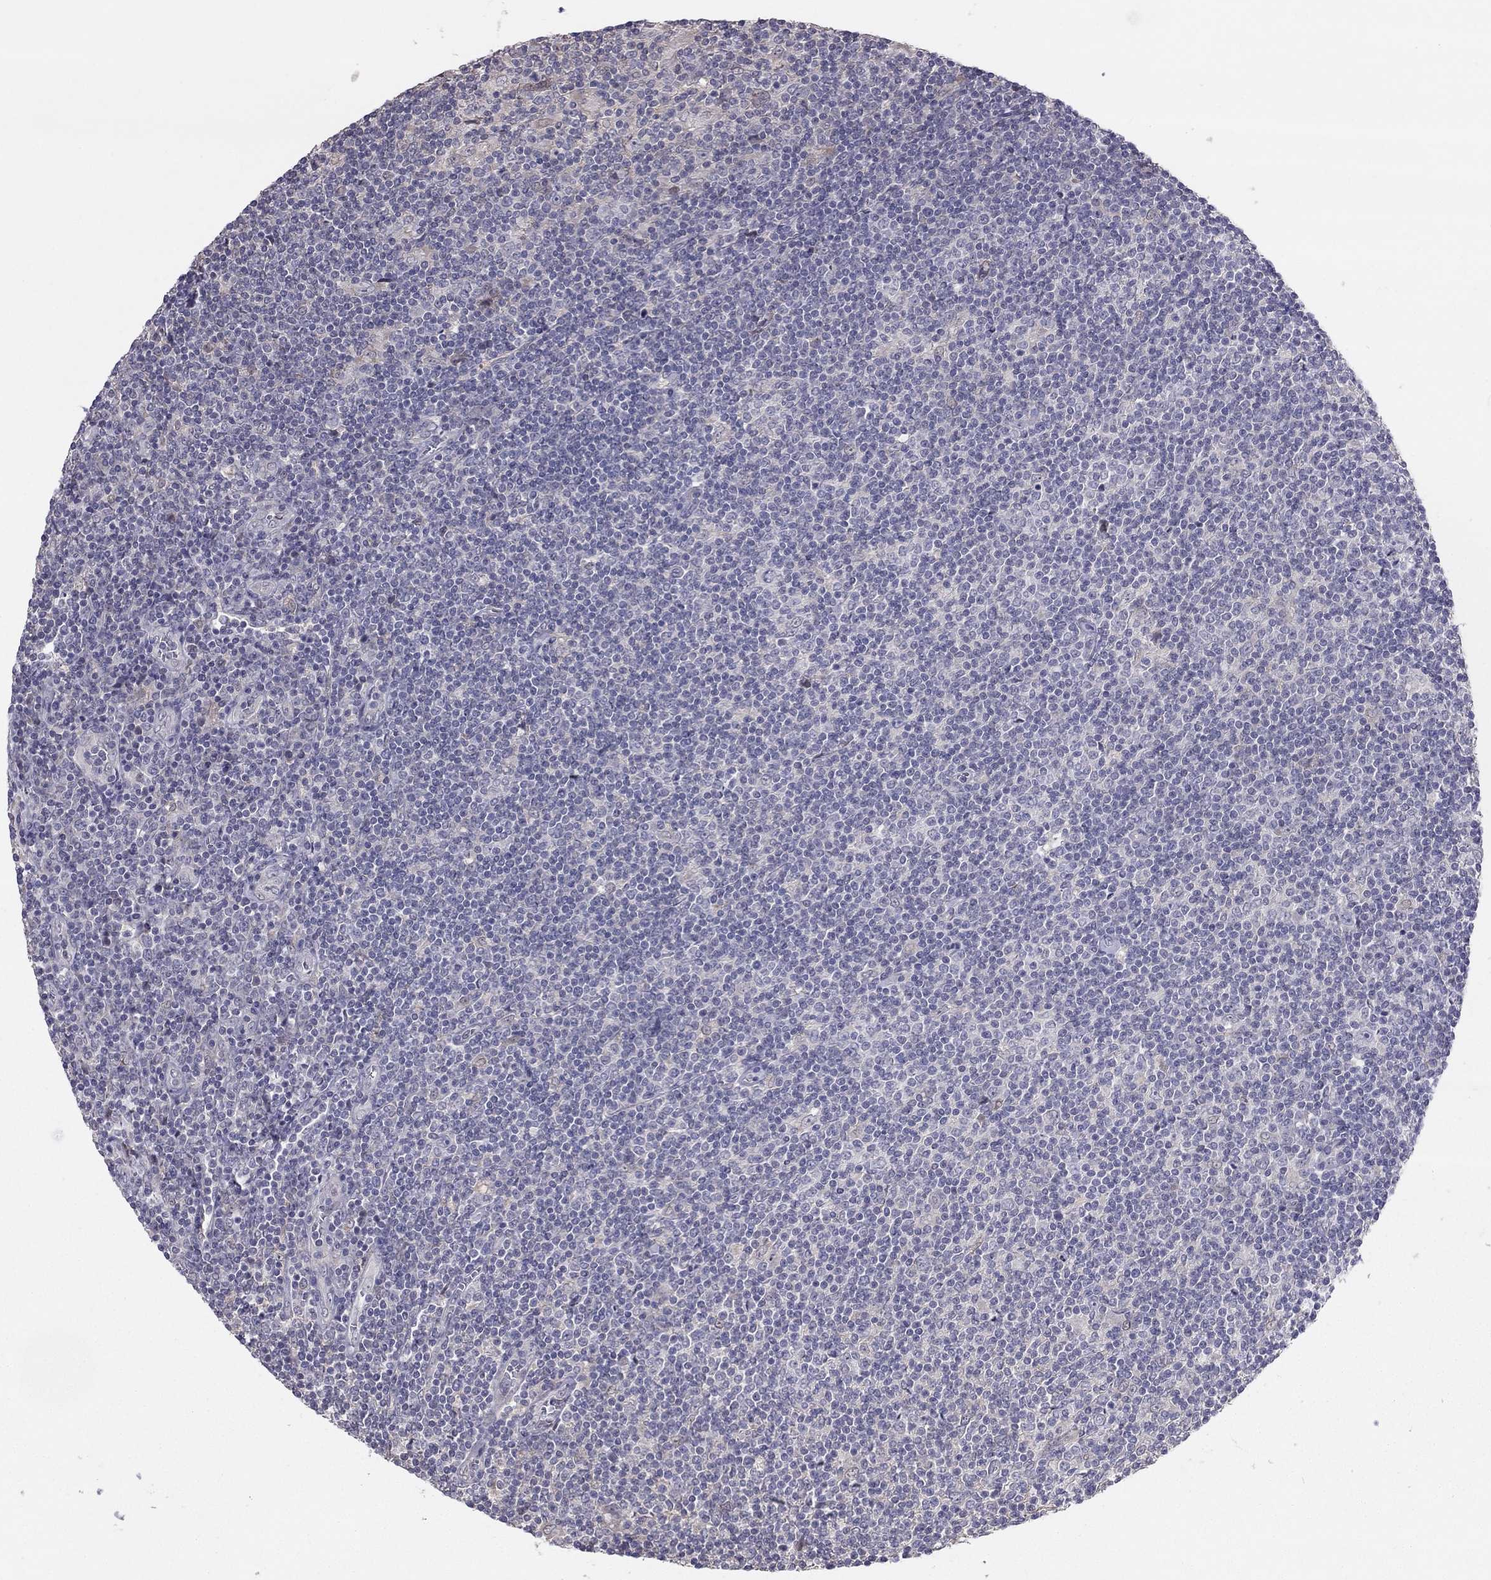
{"staining": {"intensity": "negative", "quantity": "none", "location": "none"}, "tissue": "lymphoma", "cell_type": "Tumor cells", "image_type": "cancer", "snomed": [{"axis": "morphology", "description": "Hodgkin's disease, NOS"}, {"axis": "topography", "description": "Lymph node"}], "caption": "There is no significant expression in tumor cells of lymphoma.", "gene": "HSF2BP", "patient": {"sex": "male", "age": 40}}